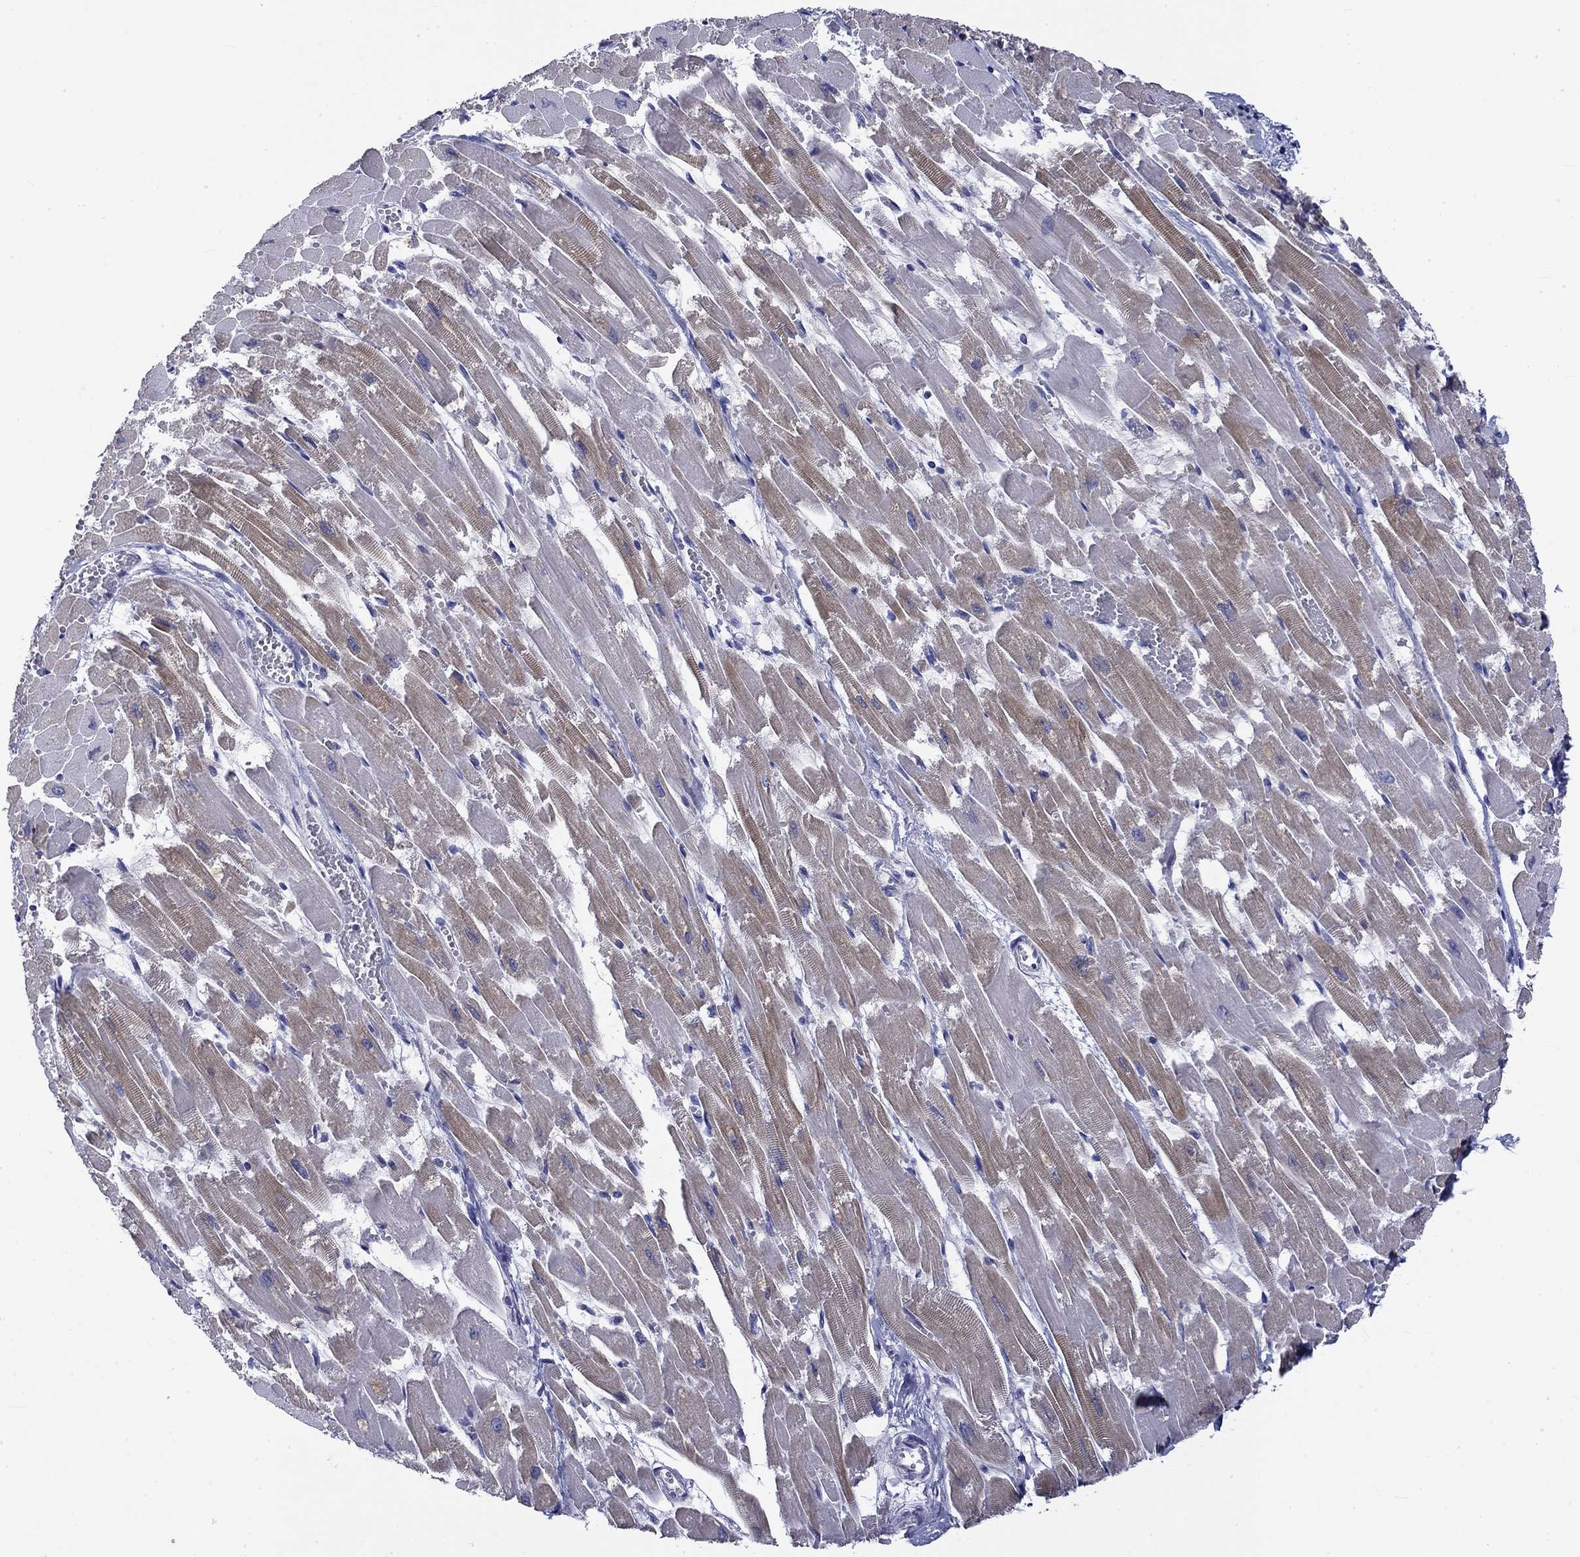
{"staining": {"intensity": "moderate", "quantity": "<25%", "location": "cytoplasmic/membranous"}, "tissue": "heart muscle", "cell_type": "Cardiomyocytes", "image_type": "normal", "snomed": [{"axis": "morphology", "description": "Normal tissue, NOS"}, {"axis": "topography", "description": "Heart"}], "caption": "This is a histology image of immunohistochemistry staining of normal heart muscle, which shows moderate positivity in the cytoplasmic/membranous of cardiomyocytes.", "gene": "POU2F2", "patient": {"sex": "female", "age": 52}}